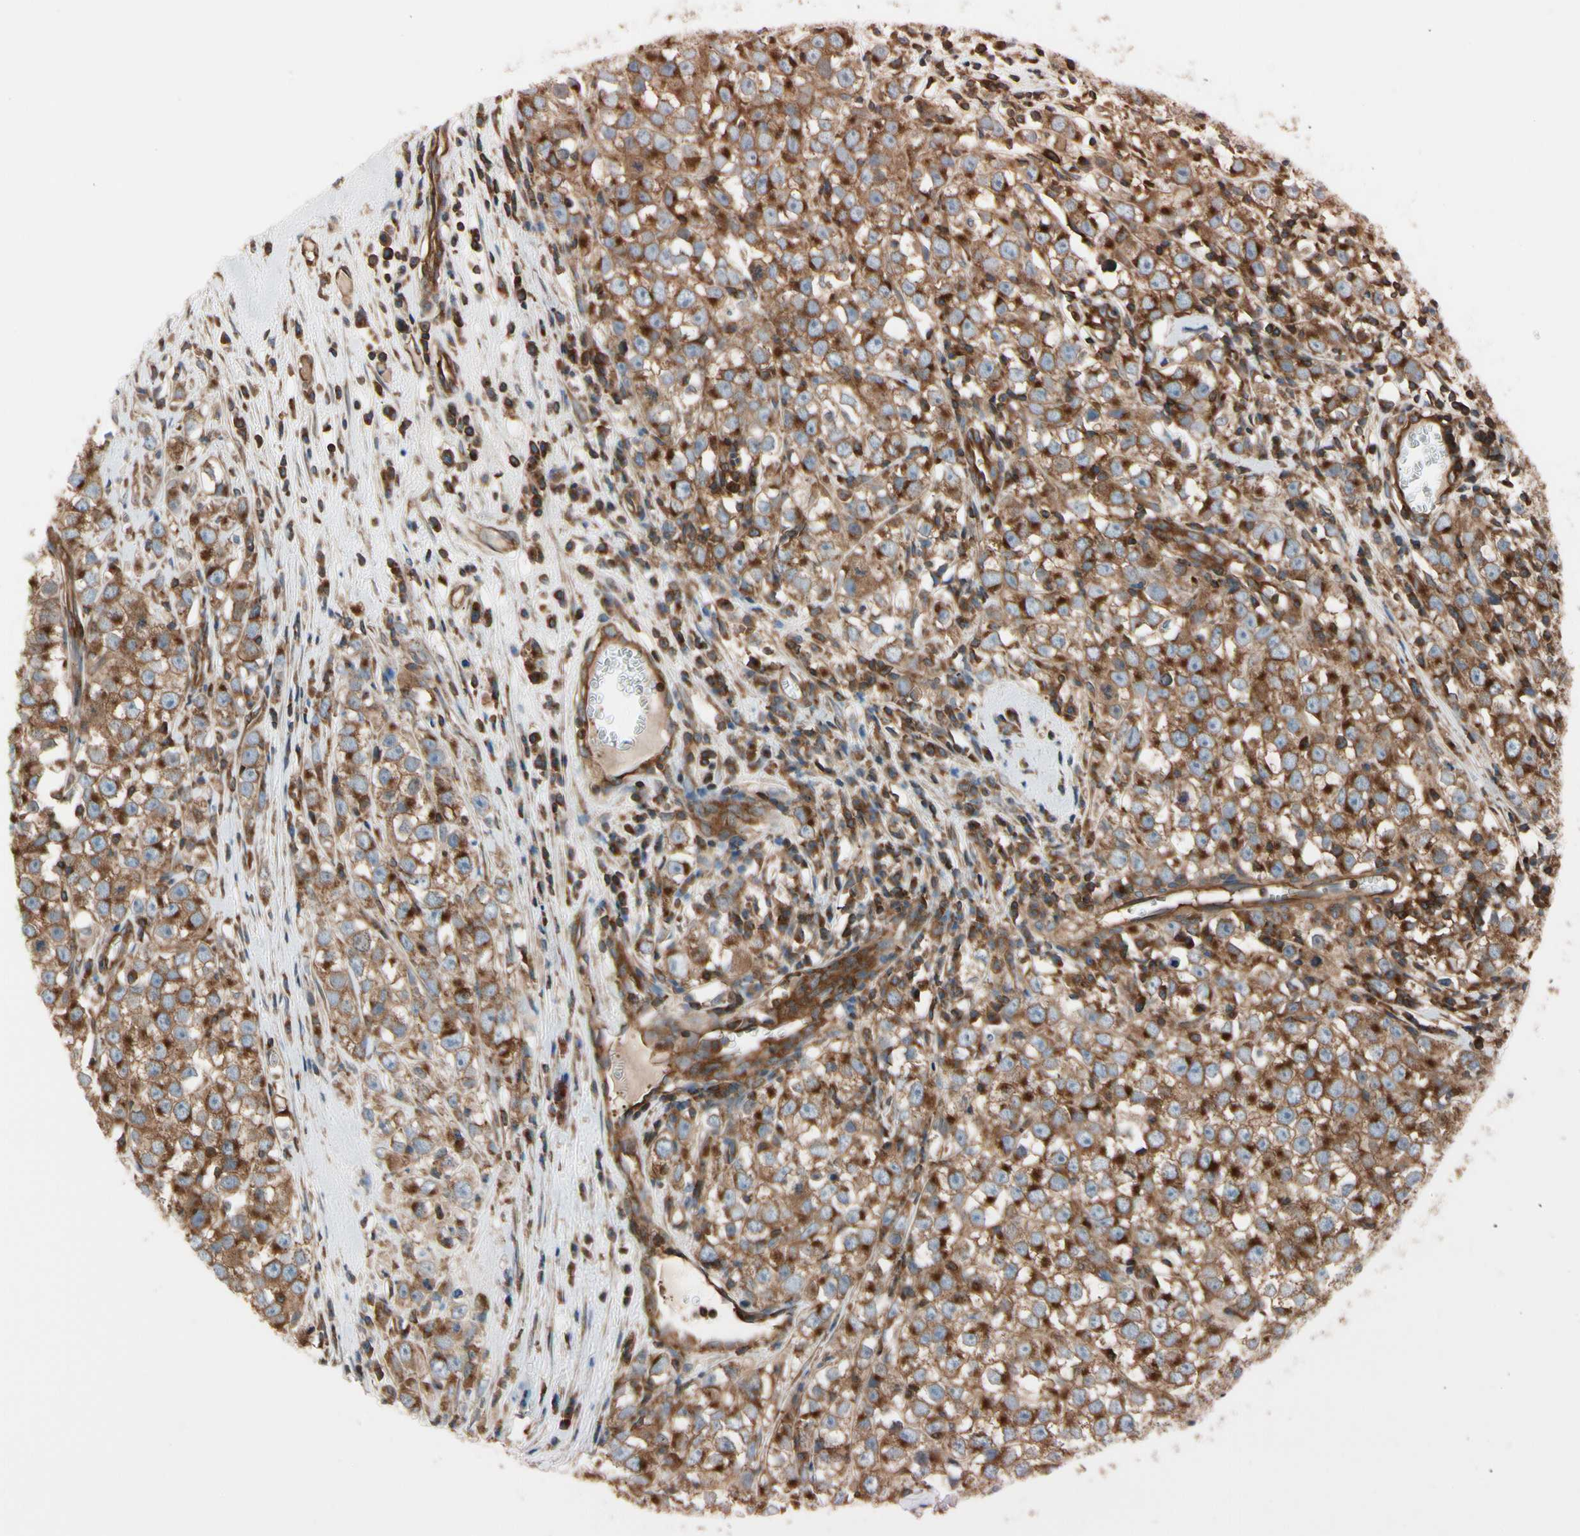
{"staining": {"intensity": "moderate", "quantity": "25%-75%", "location": "cytoplasmic/membranous"}, "tissue": "testis cancer", "cell_type": "Tumor cells", "image_type": "cancer", "snomed": [{"axis": "morphology", "description": "Seminoma, NOS"}, {"axis": "morphology", "description": "Carcinoma, Embryonal, NOS"}, {"axis": "topography", "description": "Testis"}], "caption": "There is medium levels of moderate cytoplasmic/membranous expression in tumor cells of seminoma (testis), as demonstrated by immunohistochemical staining (brown color).", "gene": "EPS15", "patient": {"sex": "male", "age": 52}}